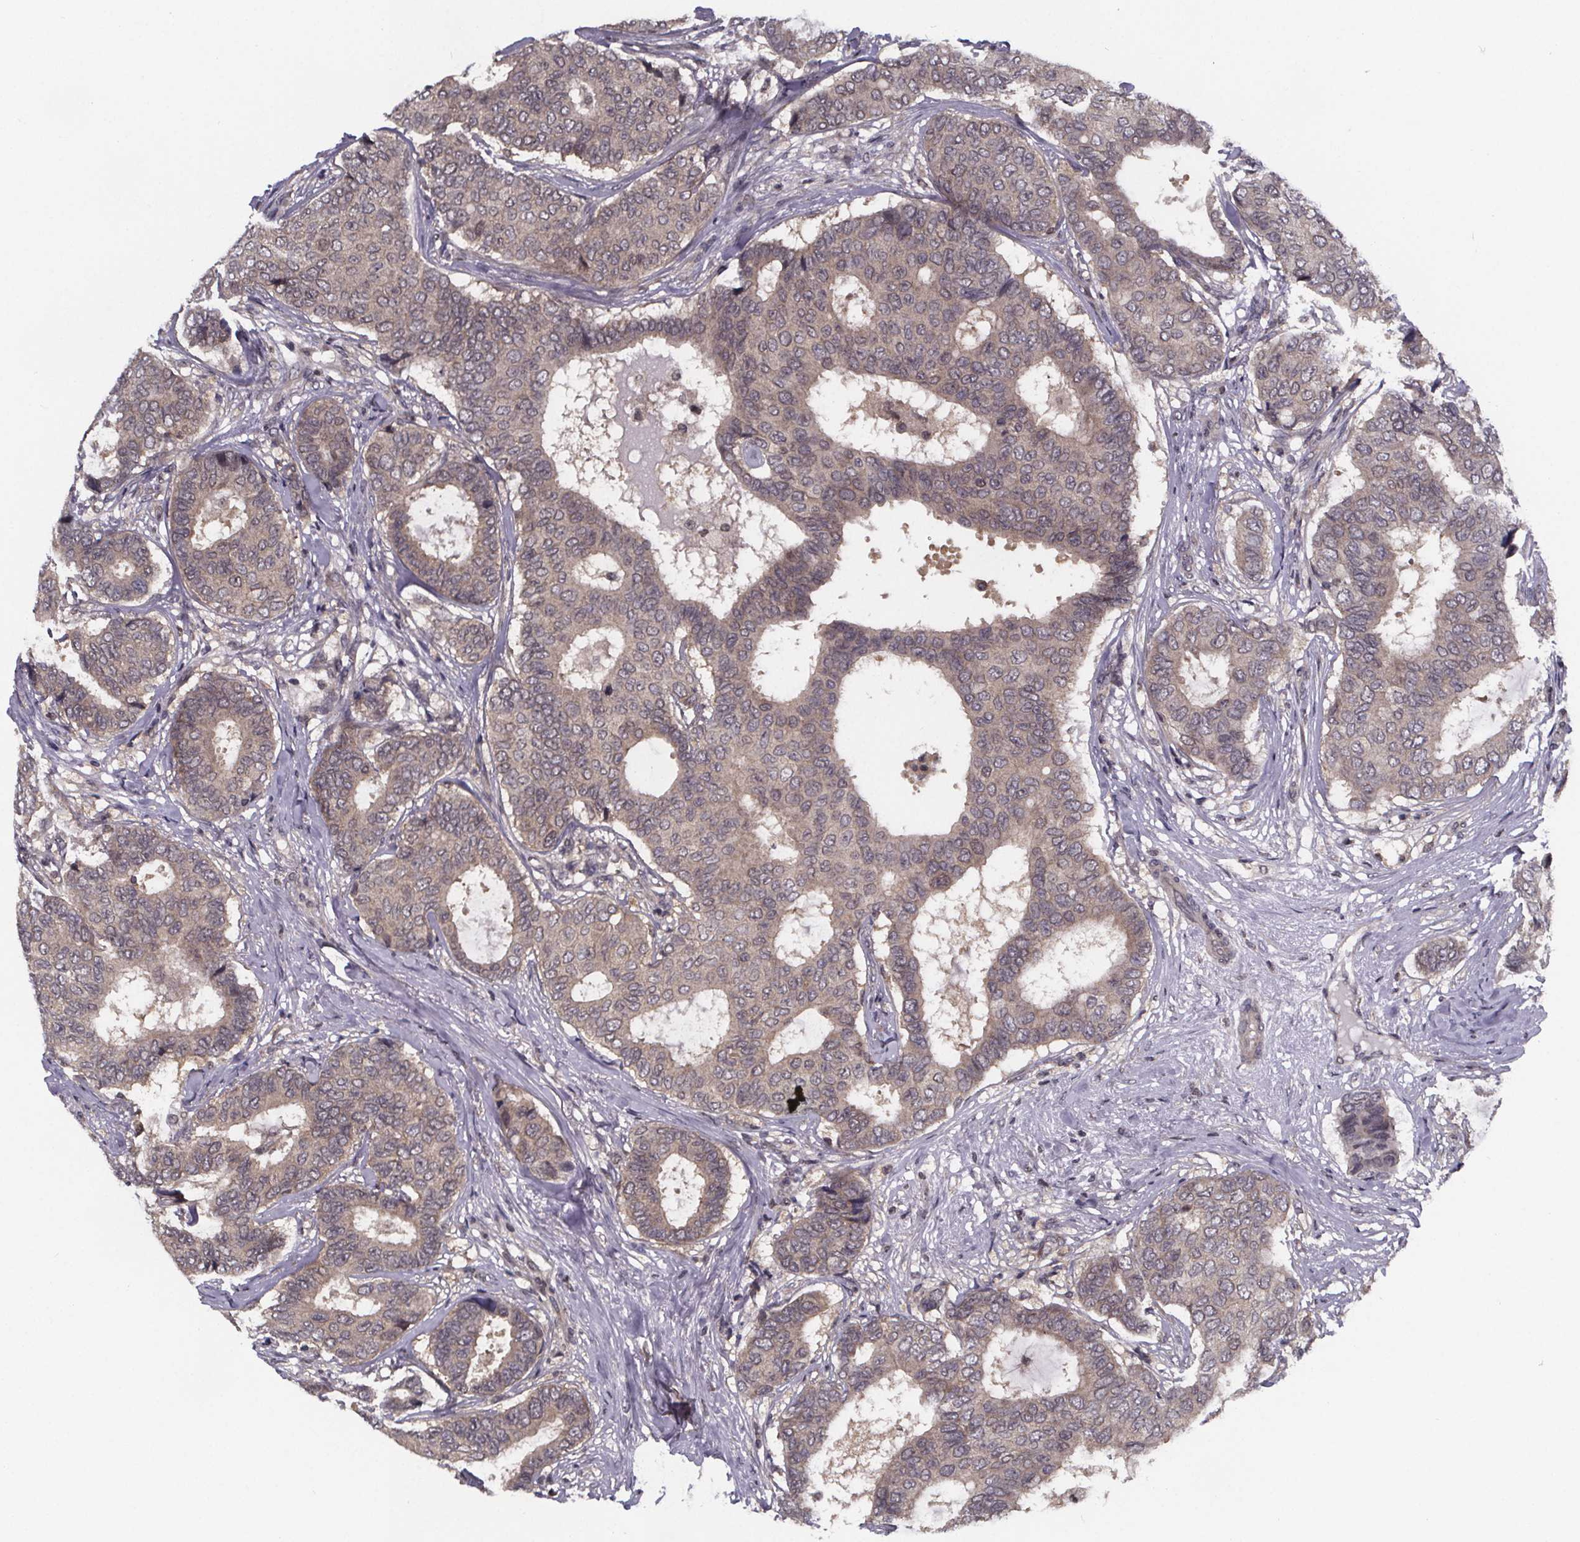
{"staining": {"intensity": "weak", "quantity": ">75%", "location": "cytoplasmic/membranous"}, "tissue": "breast cancer", "cell_type": "Tumor cells", "image_type": "cancer", "snomed": [{"axis": "morphology", "description": "Duct carcinoma"}, {"axis": "topography", "description": "Breast"}], "caption": "A low amount of weak cytoplasmic/membranous staining is identified in approximately >75% of tumor cells in breast infiltrating ductal carcinoma tissue. Using DAB (brown) and hematoxylin (blue) stains, captured at high magnification using brightfield microscopy.", "gene": "FN3KRP", "patient": {"sex": "female", "age": 75}}